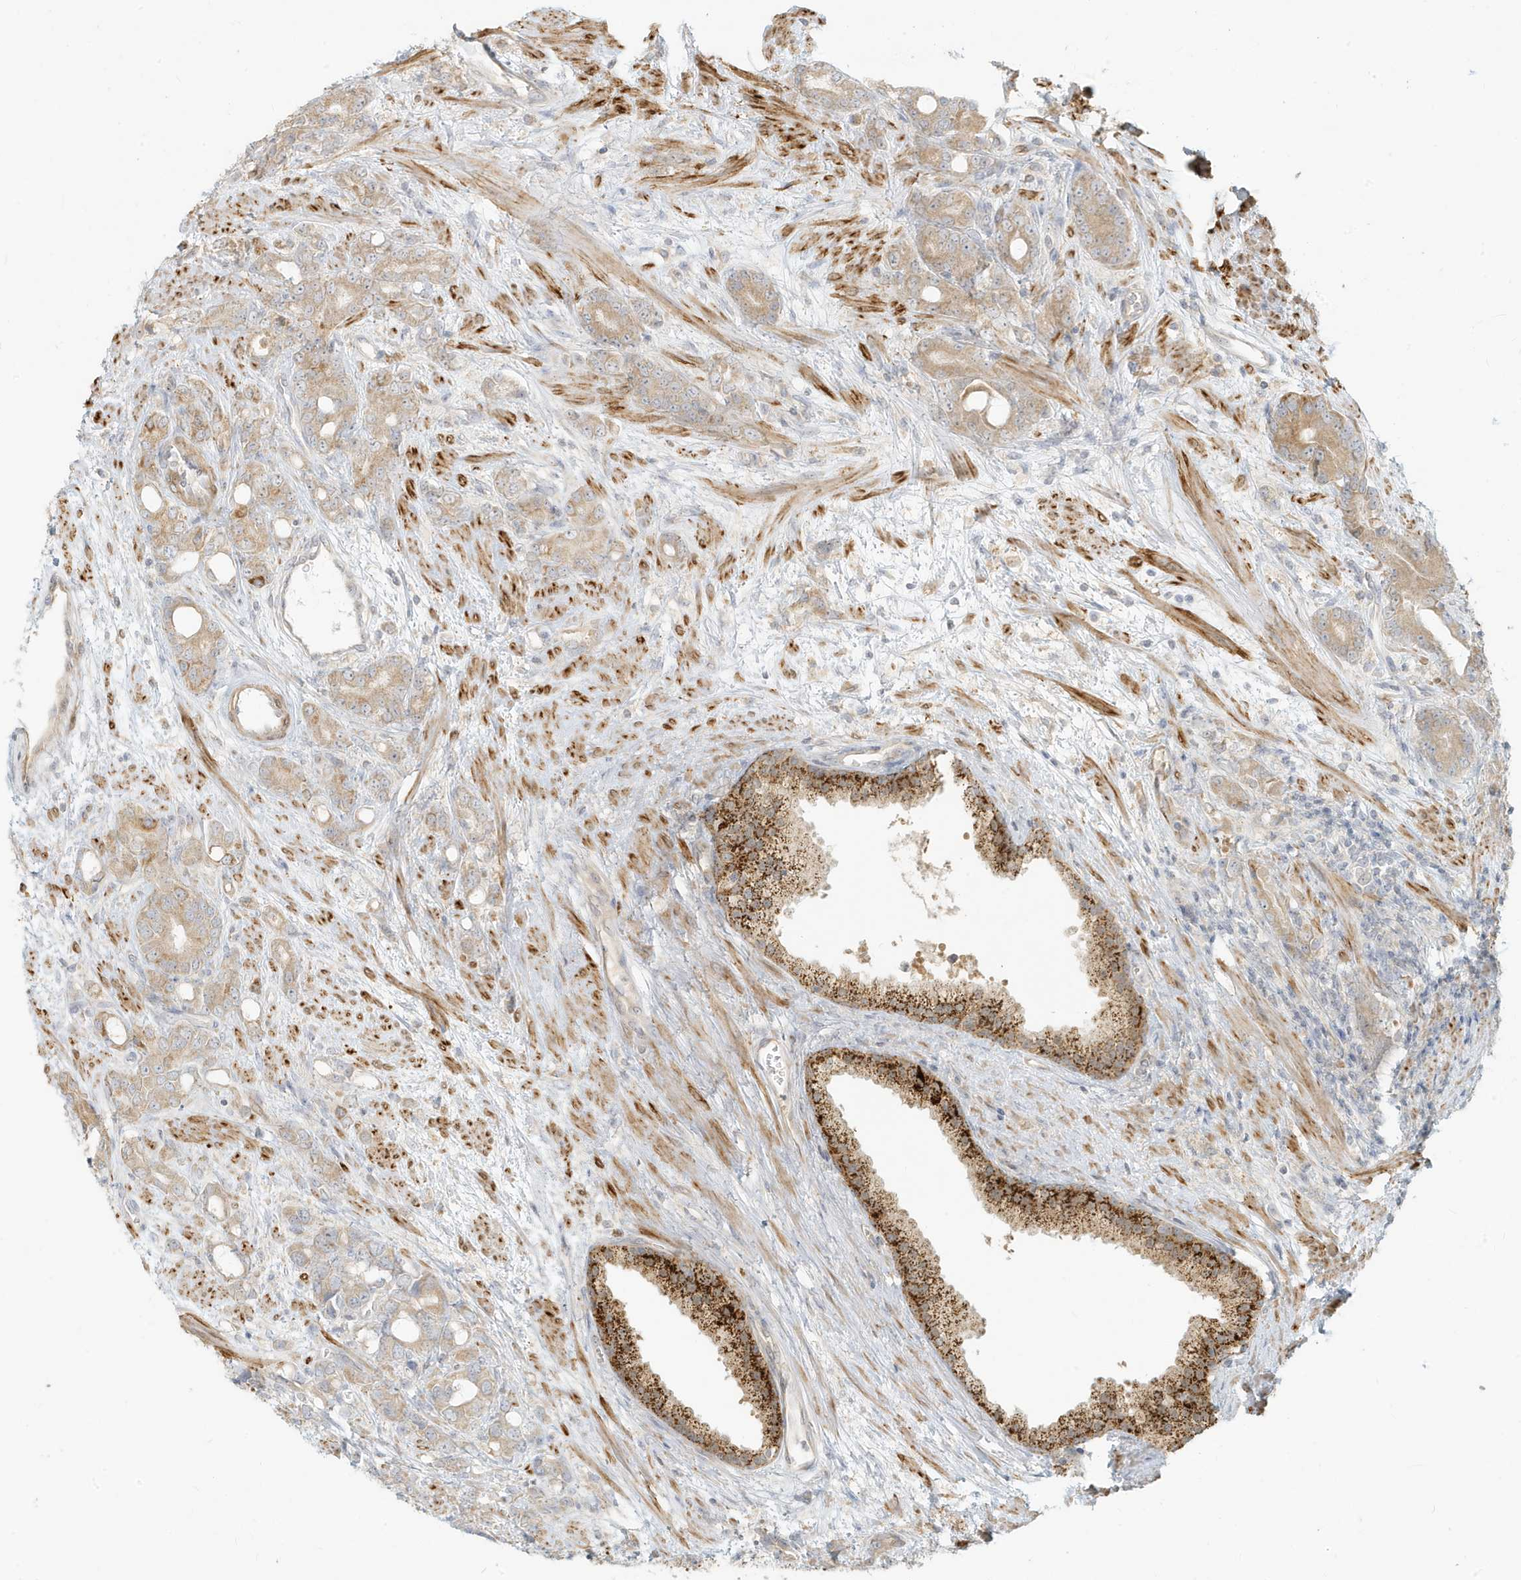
{"staining": {"intensity": "weak", "quantity": "25%-75%", "location": "cytoplasmic/membranous"}, "tissue": "prostate cancer", "cell_type": "Tumor cells", "image_type": "cancer", "snomed": [{"axis": "morphology", "description": "Adenocarcinoma, High grade"}, {"axis": "topography", "description": "Prostate"}], "caption": "This histopathology image demonstrates adenocarcinoma (high-grade) (prostate) stained with IHC to label a protein in brown. The cytoplasmic/membranous of tumor cells show weak positivity for the protein. Nuclei are counter-stained blue.", "gene": "MCOLN1", "patient": {"sex": "male", "age": 62}}